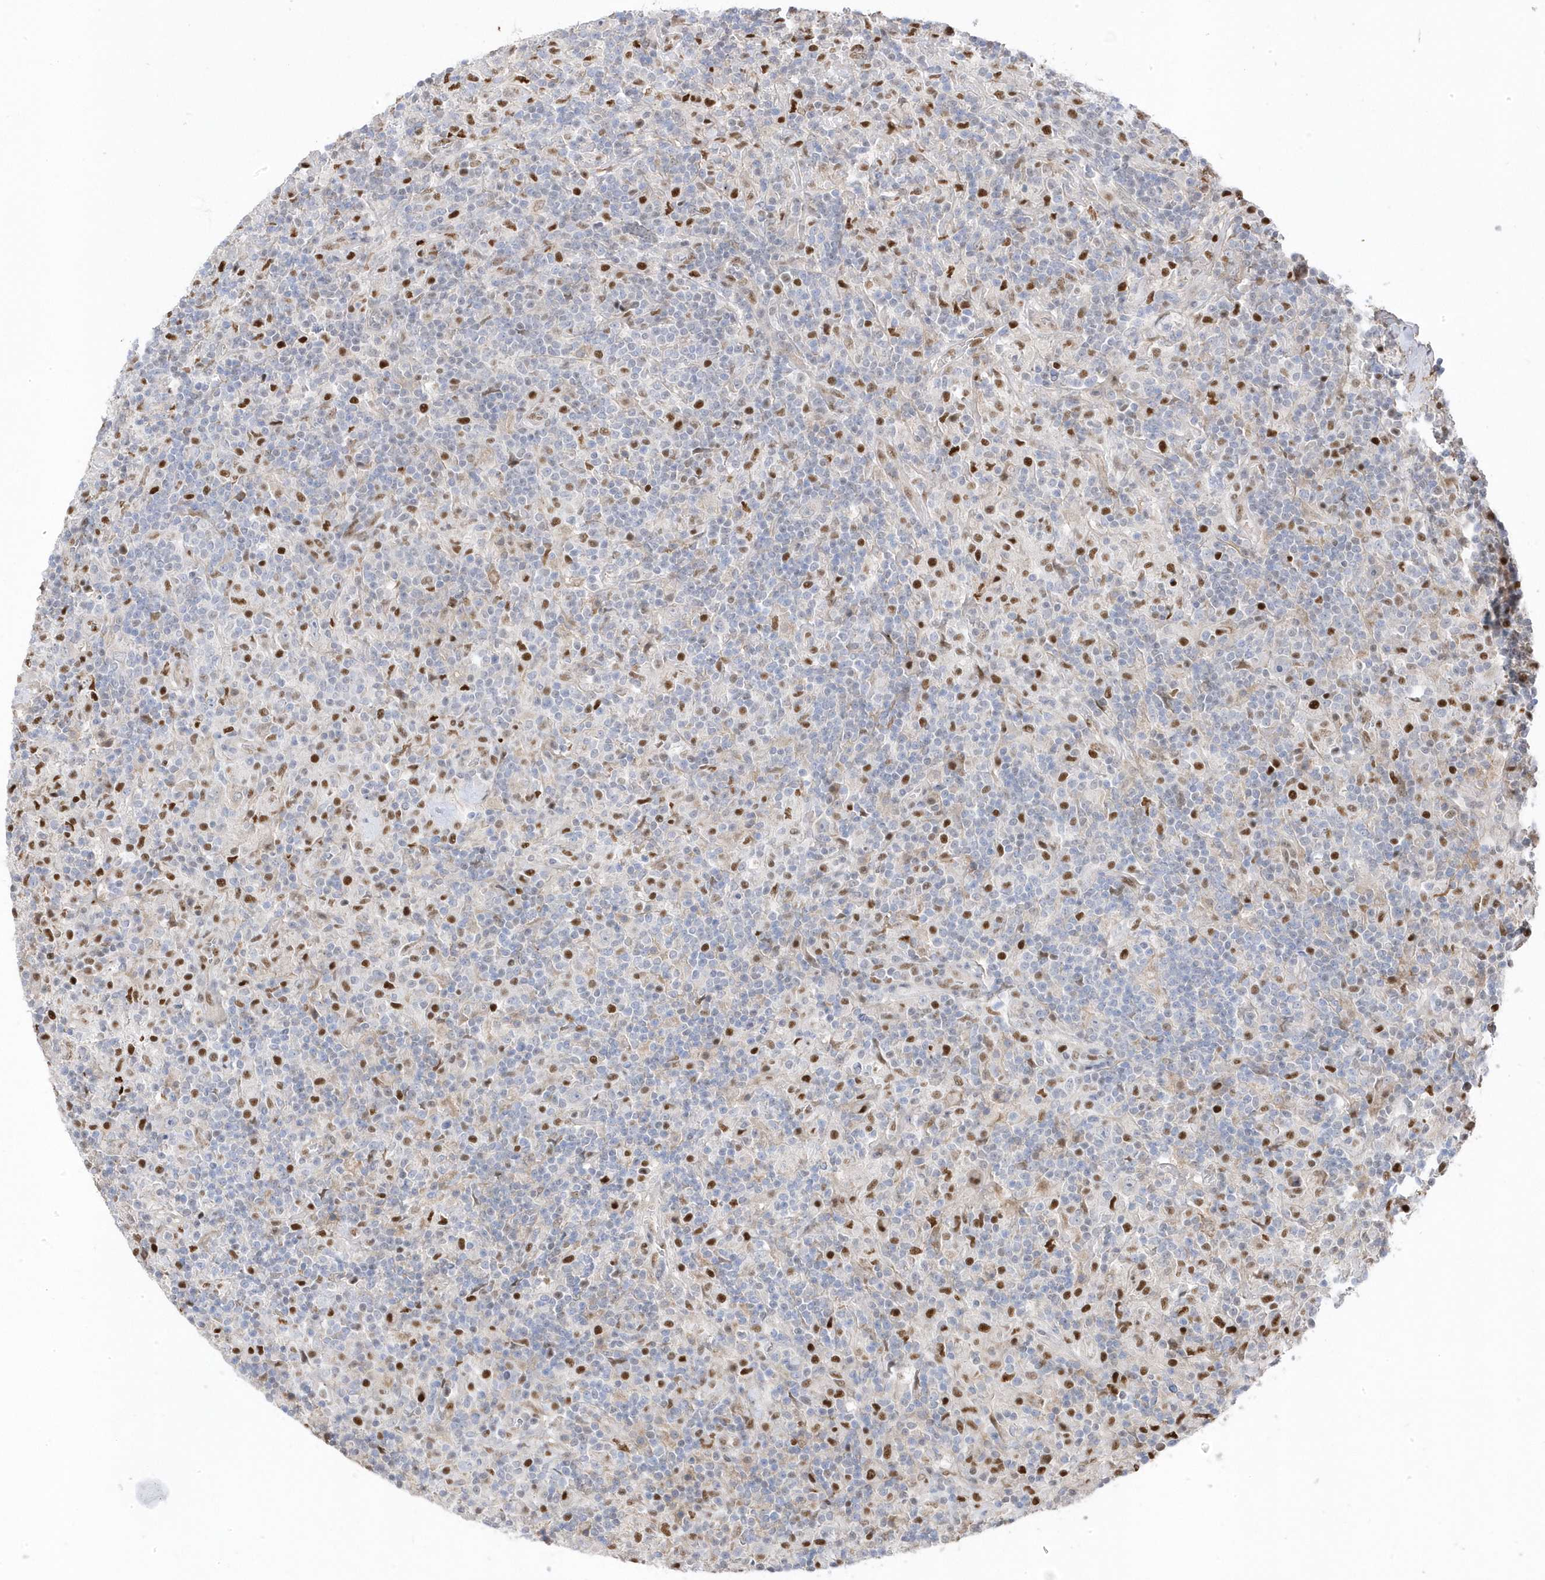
{"staining": {"intensity": "negative", "quantity": "none", "location": "none"}, "tissue": "lymphoma", "cell_type": "Tumor cells", "image_type": "cancer", "snomed": [{"axis": "morphology", "description": "Hodgkin's disease, NOS"}, {"axis": "topography", "description": "Lymph node"}], "caption": "An immunohistochemistry photomicrograph of lymphoma is shown. There is no staining in tumor cells of lymphoma.", "gene": "GTPBP6", "patient": {"sex": "male", "age": 70}}